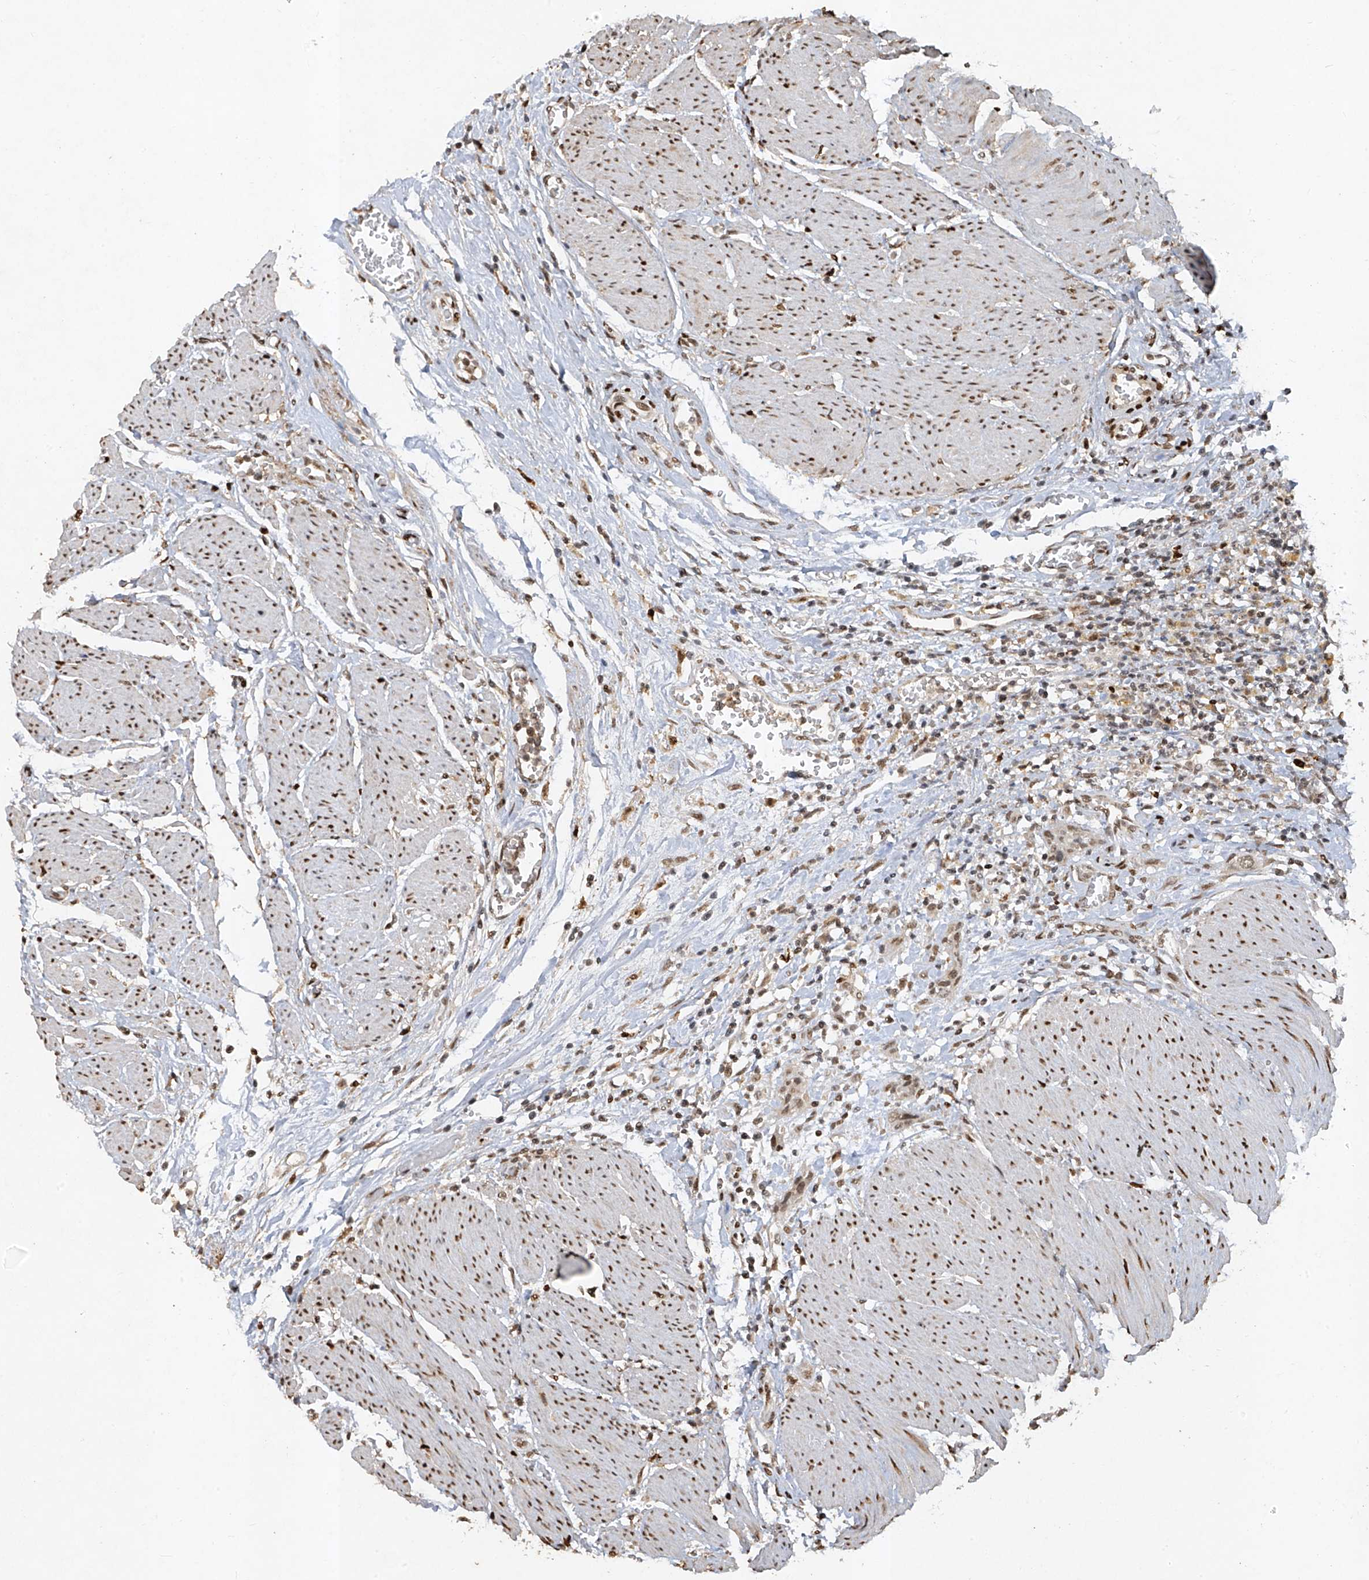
{"staining": {"intensity": "weak", "quantity": ">75%", "location": "nuclear"}, "tissue": "urothelial cancer", "cell_type": "Tumor cells", "image_type": "cancer", "snomed": [{"axis": "morphology", "description": "Urothelial carcinoma, High grade"}, {"axis": "topography", "description": "Urinary bladder"}], "caption": "Immunohistochemical staining of urothelial cancer displays low levels of weak nuclear protein expression in about >75% of tumor cells. Using DAB (brown) and hematoxylin (blue) stains, captured at high magnification using brightfield microscopy.", "gene": "ATRIP", "patient": {"sex": "male", "age": 35}}